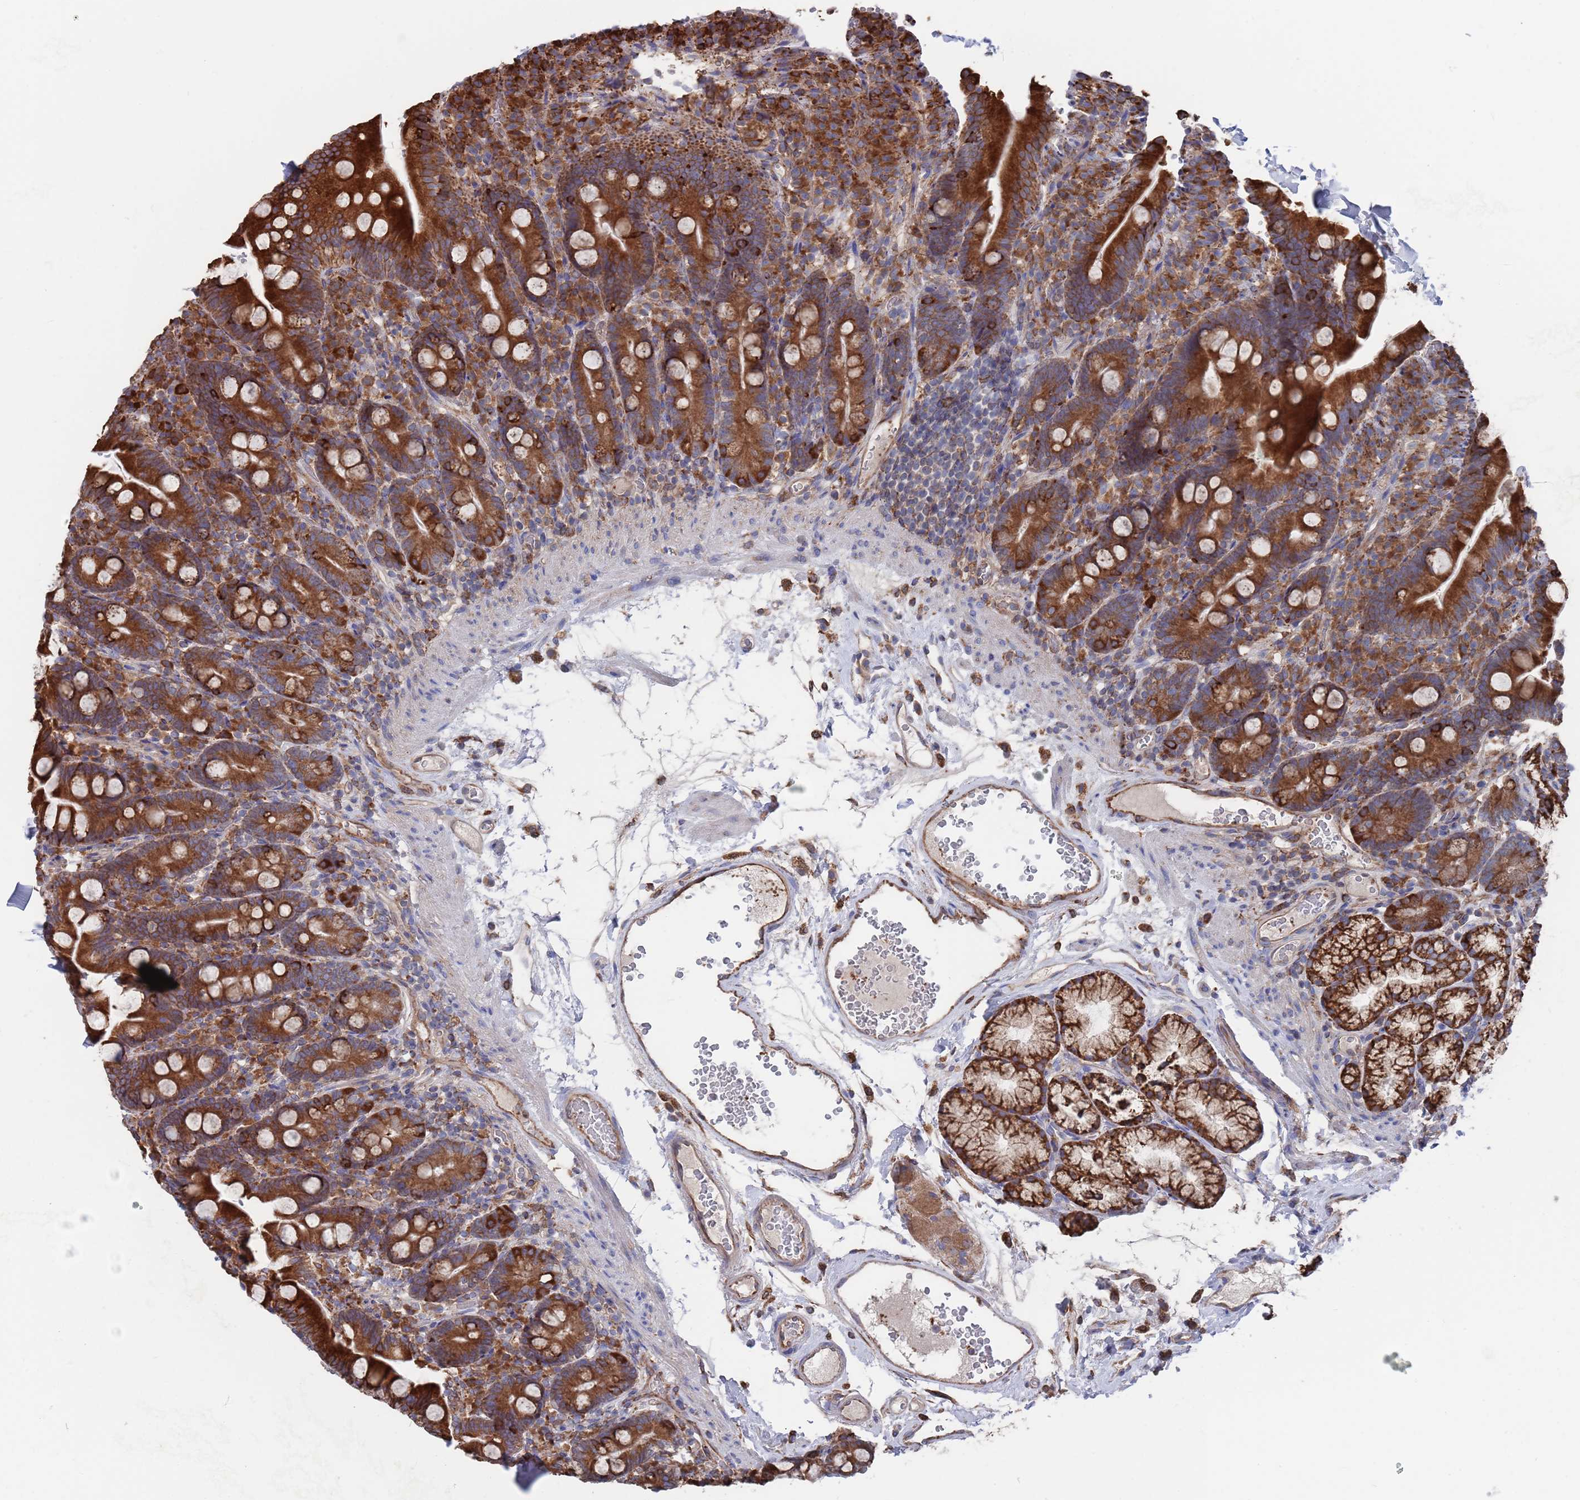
{"staining": {"intensity": "strong", "quantity": ">75%", "location": "cytoplasmic/membranous"}, "tissue": "duodenum", "cell_type": "Glandular cells", "image_type": "normal", "snomed": [{"axis": "morphology", "description": "Normal tissue, NOS"}, {"axis": "topography", "description": "Duodenum"}], "caption": "Immunohistochemical staining of unremarkable human duodenum displays strong cytoplasmic/membranous protein expression in approximately >75% of glandular cells. The protein is shown in brown color, while the nuclei are stained blue.", "gene": "GID8", "patient": {"sex": "female", "age": 67}}